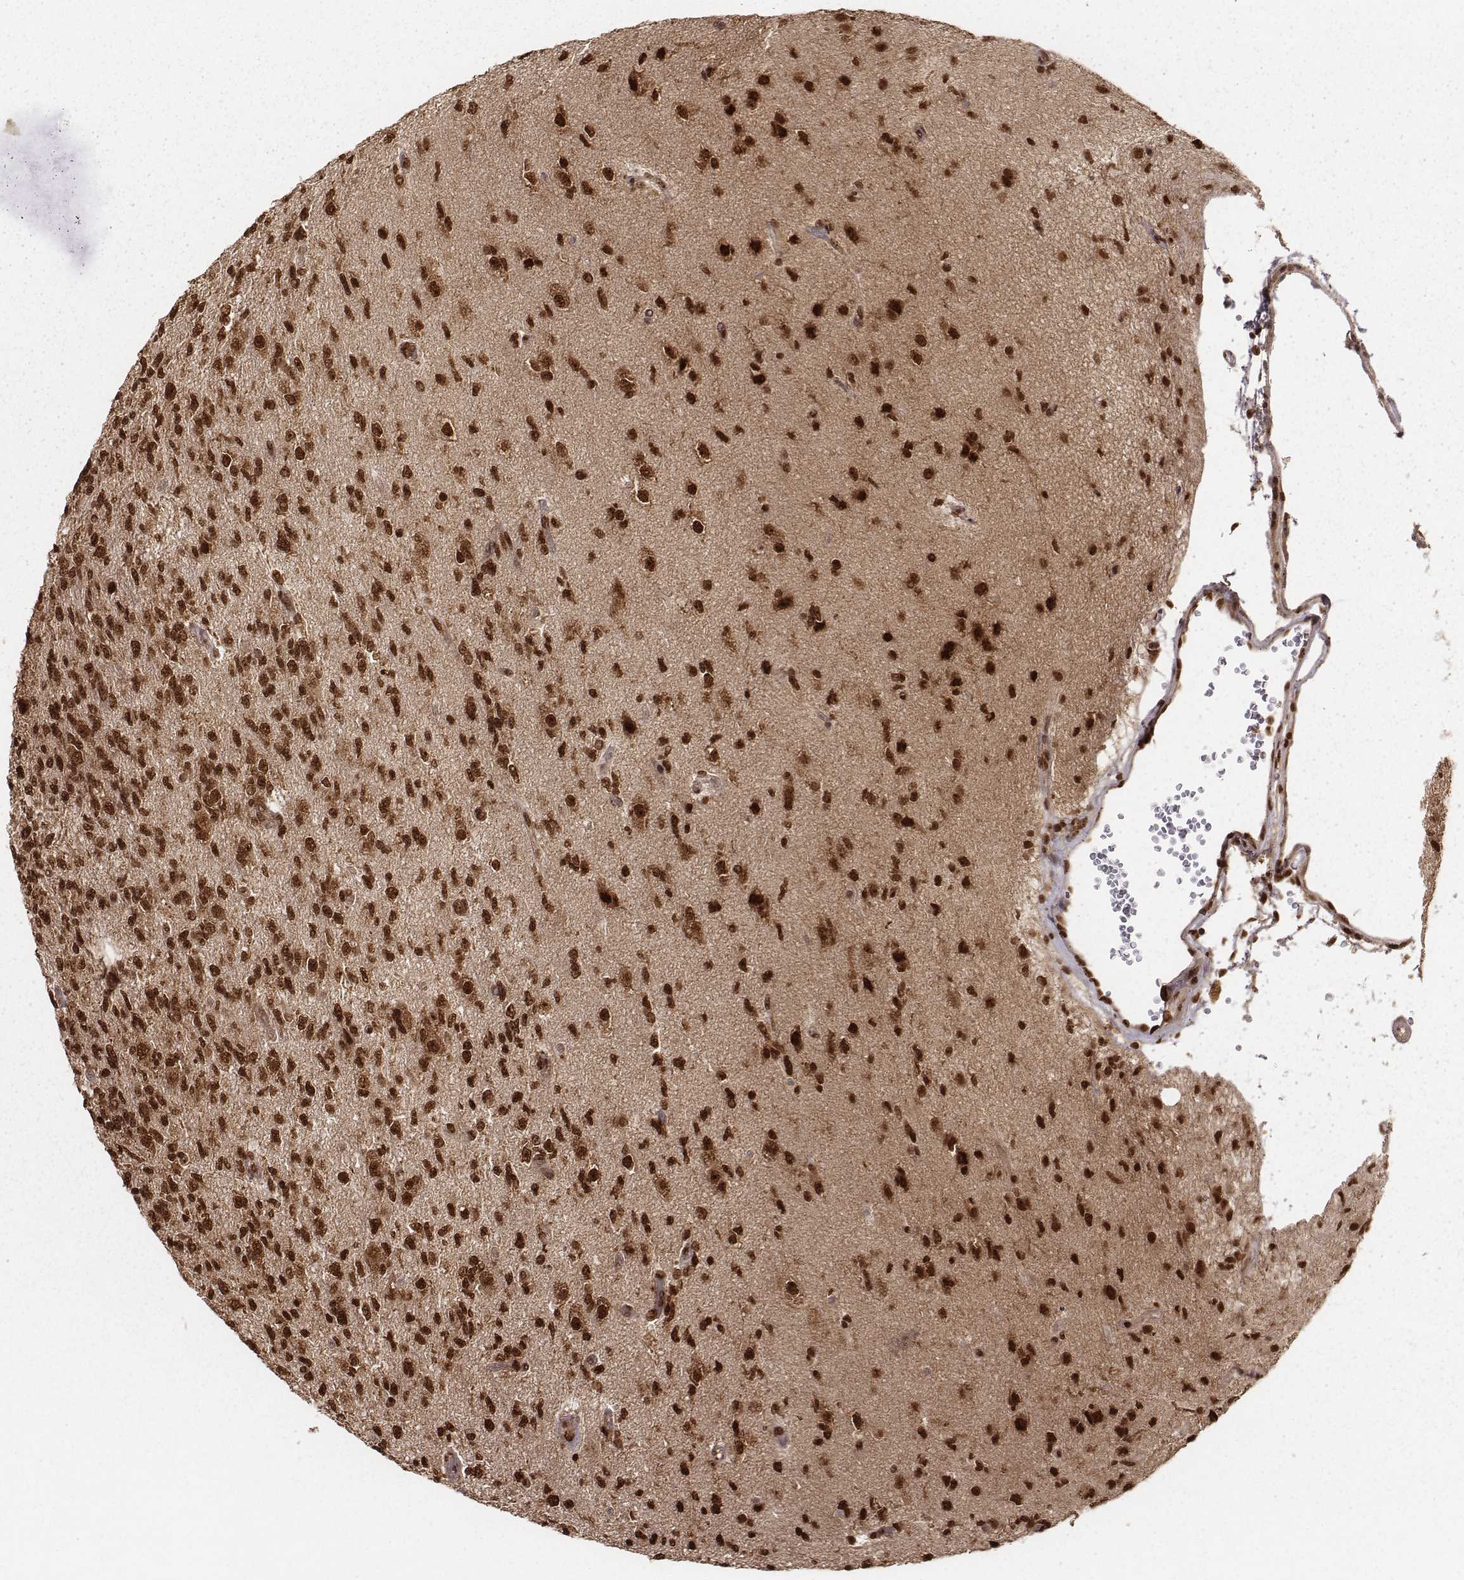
{"staining": {"intensity": "moderate", "quantity": ">75%", "location": "cytoplasmic/membranous"}, "tissue": "glioma", "cell_type": "Tumor cells", "image_type": "cancer", "snomed": [{"axis": "morphology", "description": "Glioma, malignant, High grade"}, {"axis": "topography", "description": "Brain"}], "caption": "A high-resolution histopathology image shows immunohistochemistry staining of high-grade glioma (malignant), which exhibits moderate cytoplasmic/membranous expression in approximately >75% of tumor cells.", "gene": "NFX1", "patient": {"sex": "male", "age": 56}}